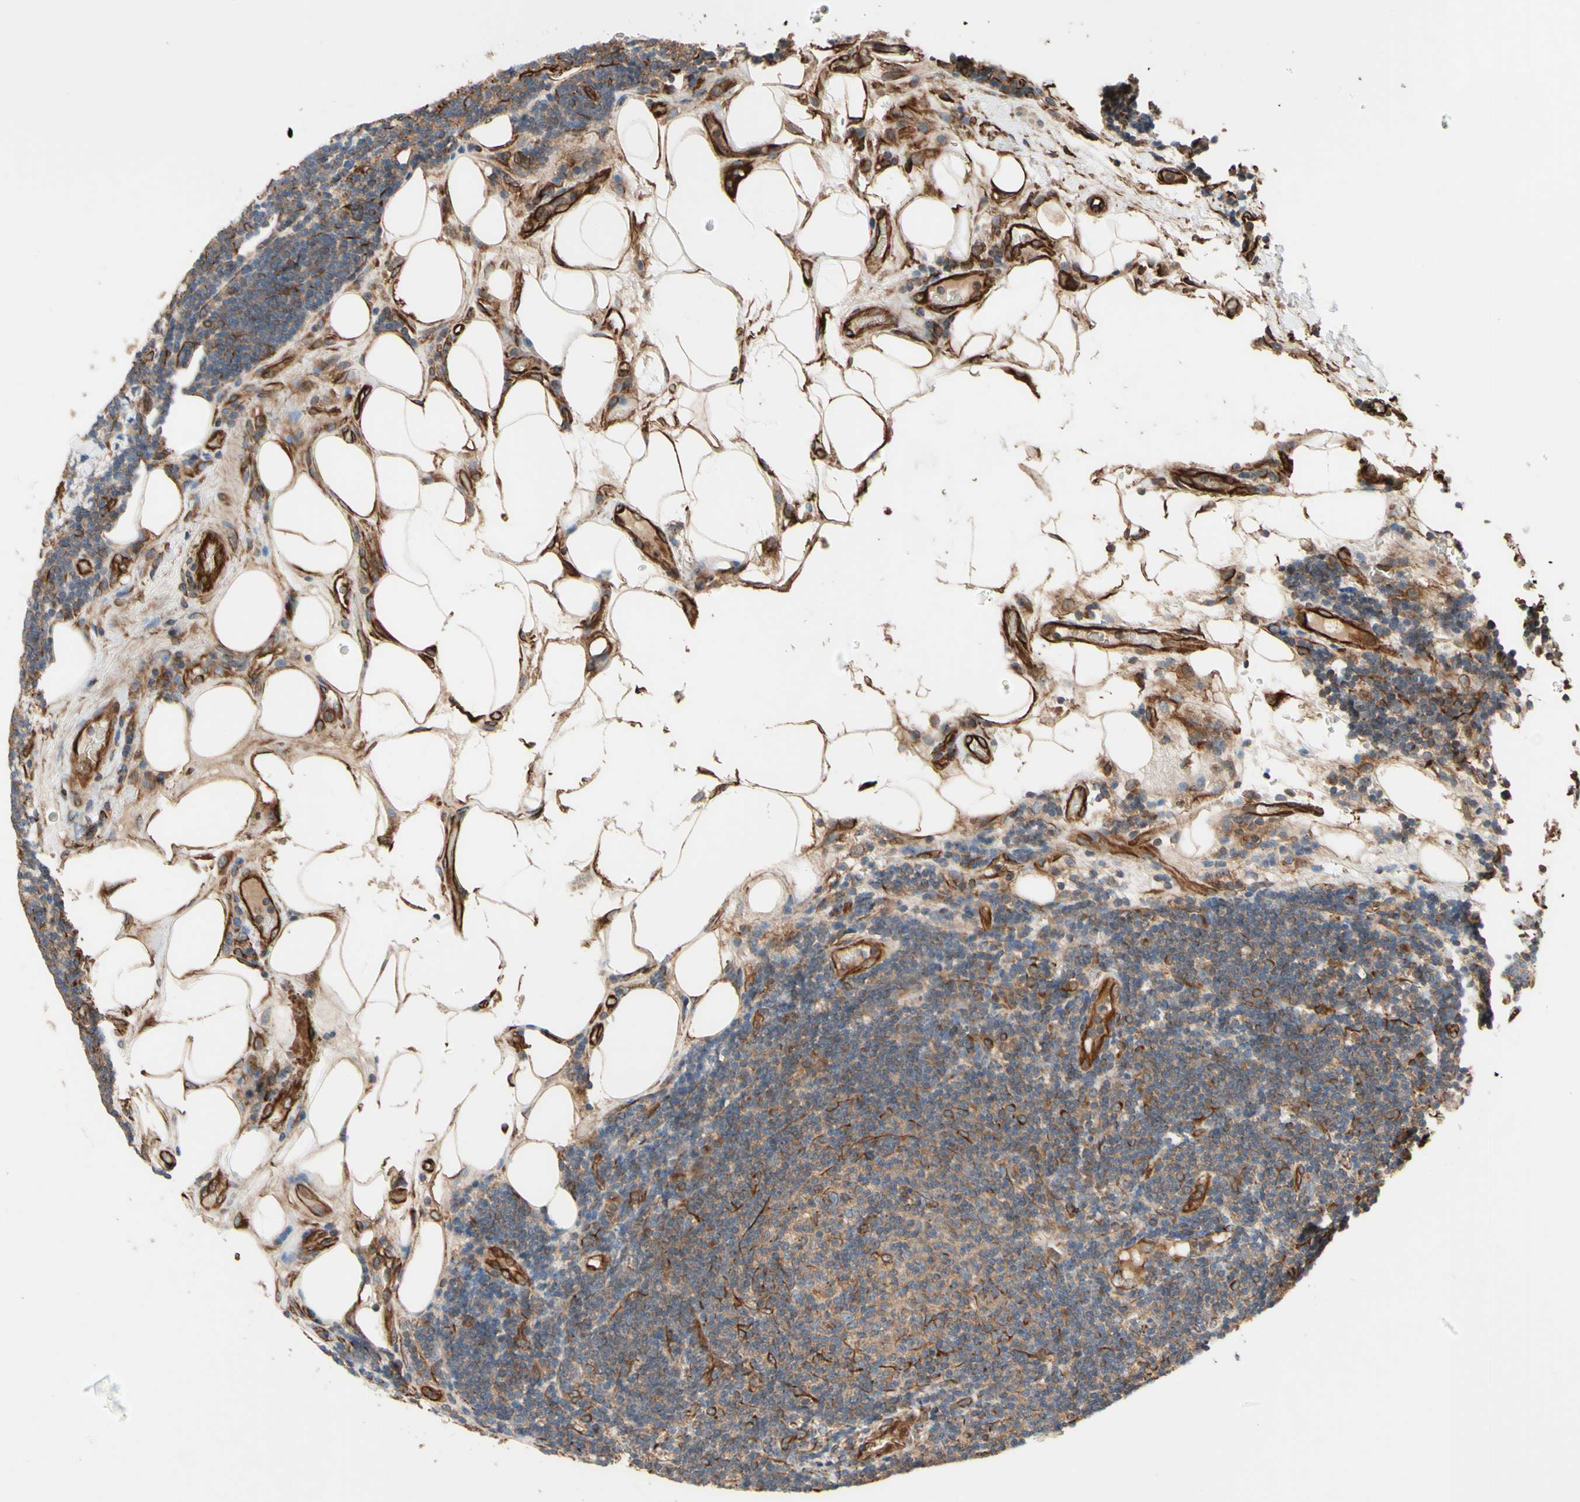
{"staining": {"intensity": "weak", "quantity": ">75%", "location": "cytoplasmic/membranous"}, "tissue": "lymphoma", "cell_type": "Tumor cells", "image_type": "cancer", "snomed": [{"axis": "morphology", "description": "Malignant lymphoma, non-Hodgkin's type, Low grade"}, {"axis": "topography", "description": "Lymph node"}], "caption": "Protein staining demonstrates weak cytoplasmic/membranous positivity in approximately >75% of tumor cells in lymphoma.", "gene": "TRAF2", "patient": {"sex": "male", "age": 83}}